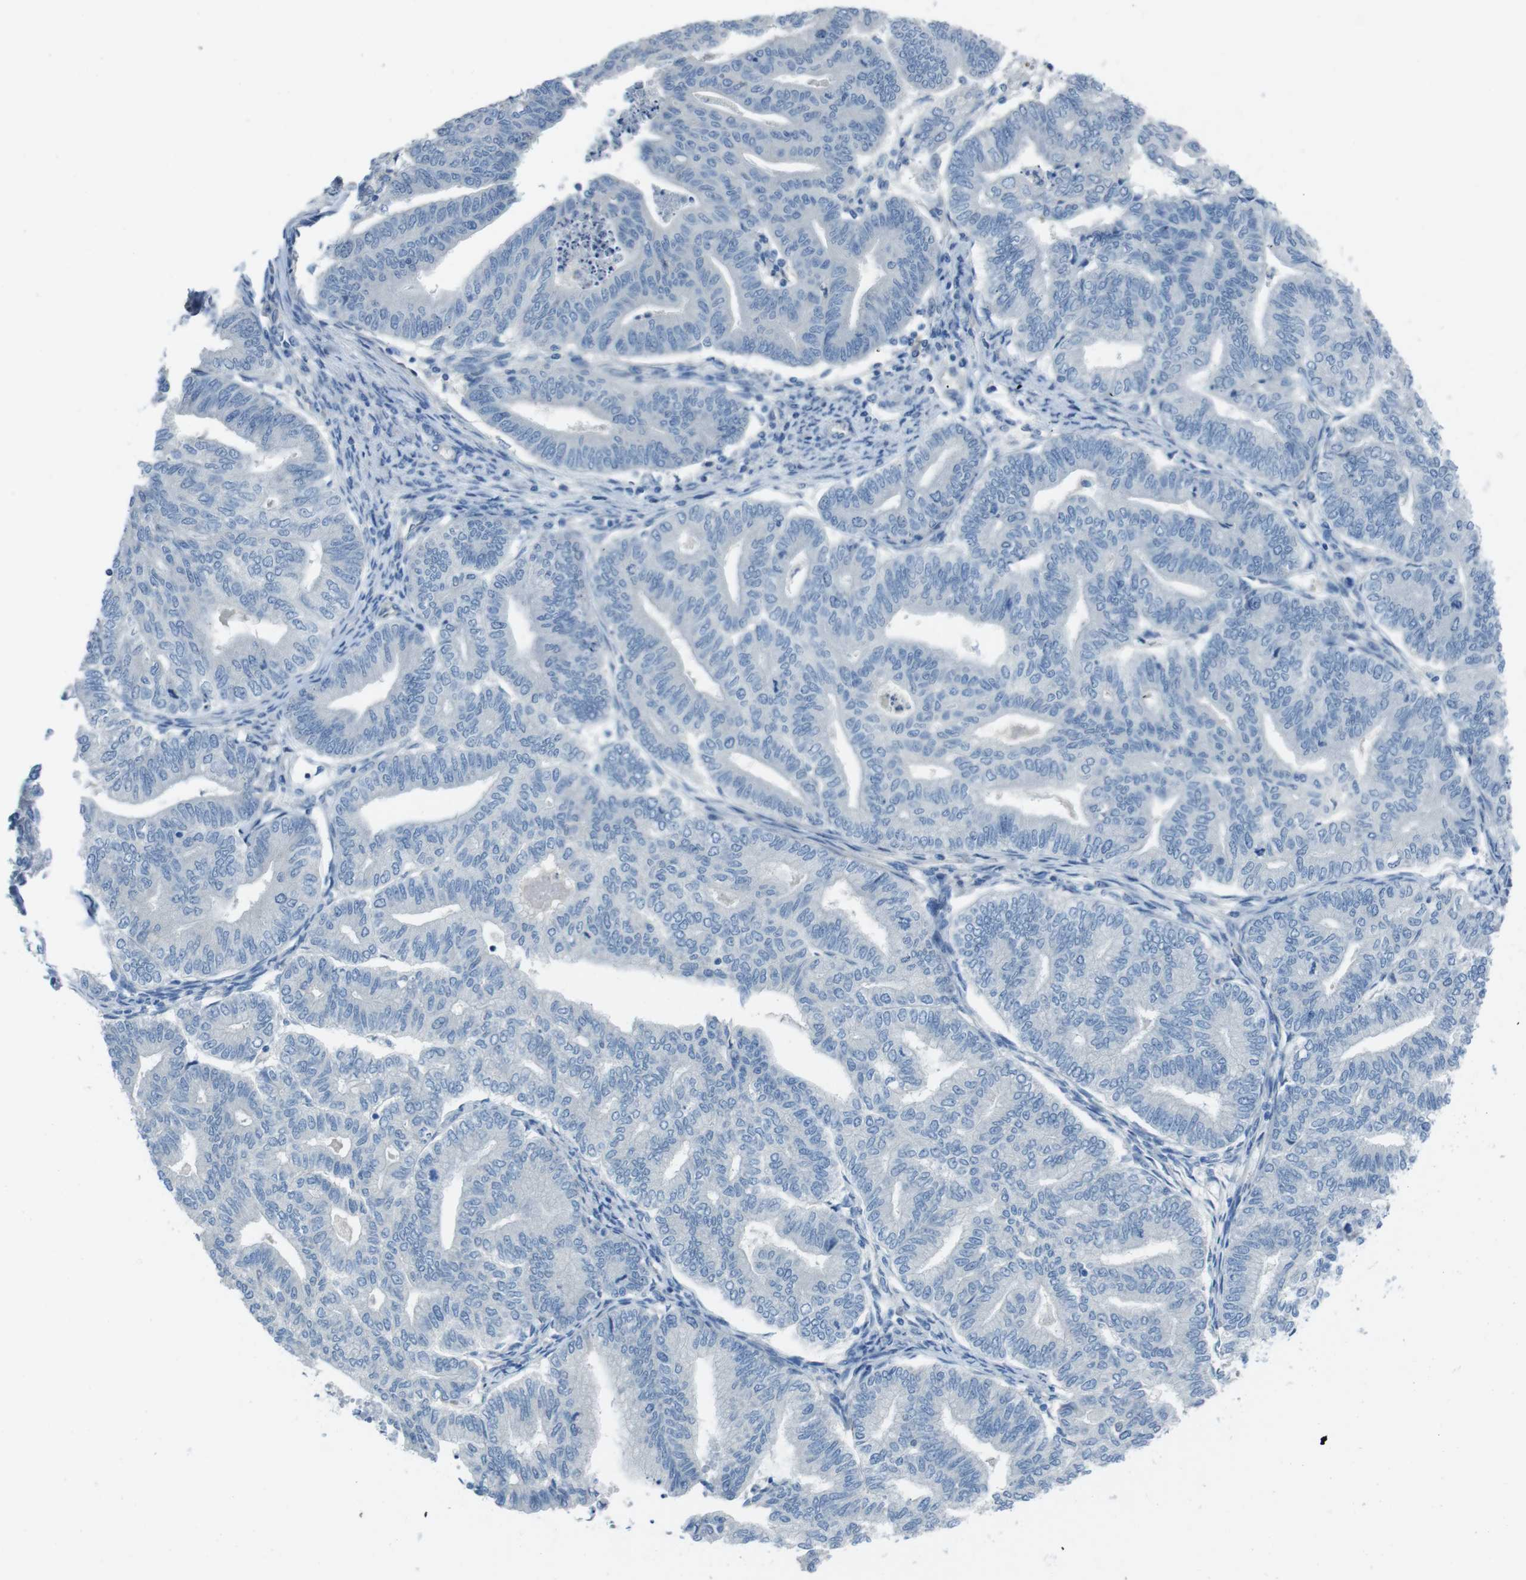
{"staining": {"intensity": "negative", "quantity": "none", "location": "none"}, "tissue": "endometrial cancer", "cell_type": "Tumor cells", "image_type": "cancer", "snomed": [{"axis": "morphology", "description": "Adenocarcinoma, NOS"}, {"axis": "topography", "description": "Endometrium"}], "caption": "There is no significant positivity in tumor cells of endometrial cancer (adenocarcinoma).", "gene": "CYP2C8", "patient": {"sex": "female", "age": 79}}